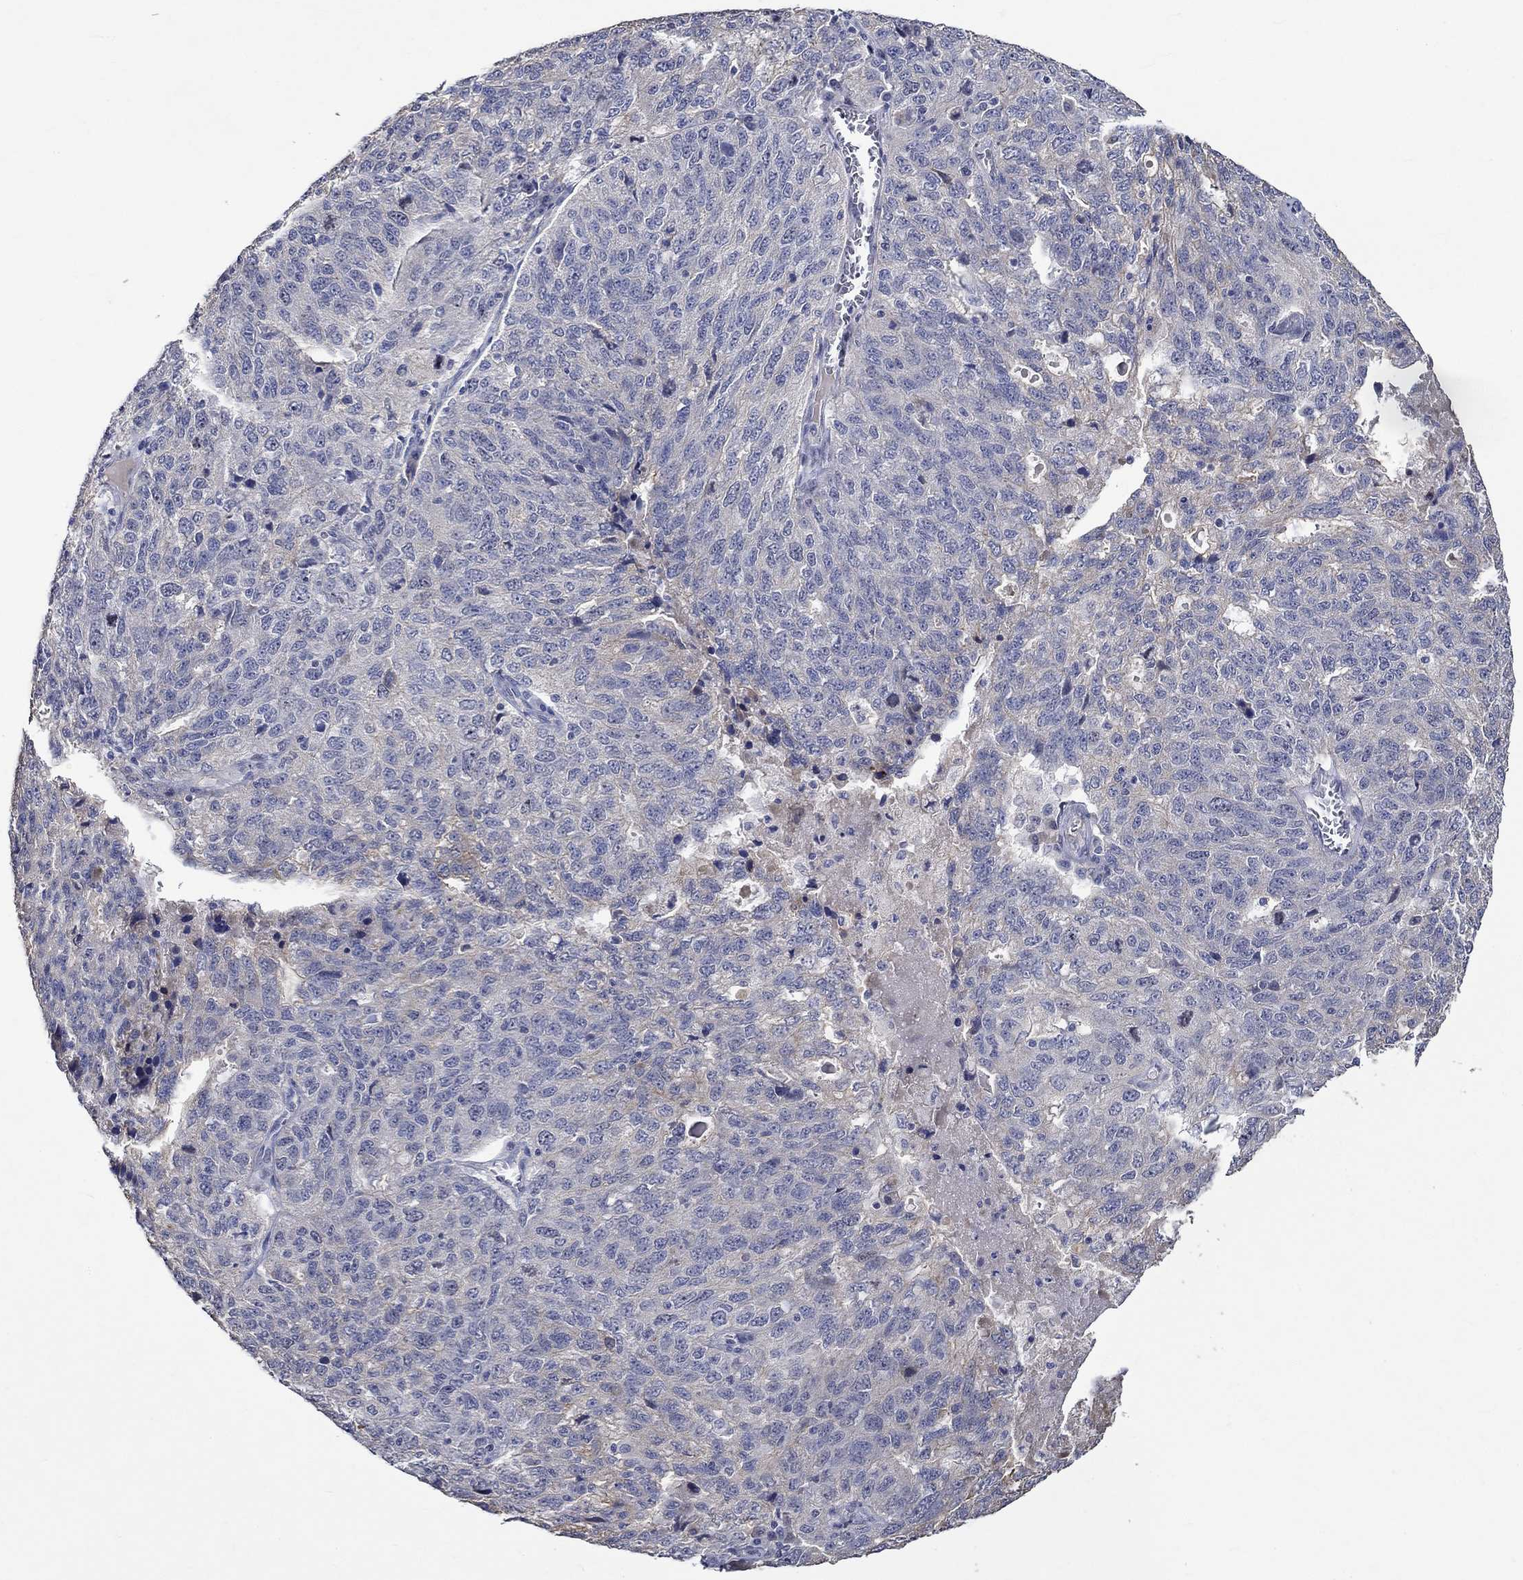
{"staining": {"intensity": "negative", "quantity": "none", "location": "none"}, "tissue": "ovarian cancer", "cell_type": "Tumor cells", "image_type": "cancer", "snomed": [{"axis": "morphology", "description": "Cystadenocarcinoma, serous, NOS"}, {"axis": "topography", "description": "Ovary"}], "caption": "This is a histopathology image of immunohistochemistry (IHC) staining of ovarian cancer, which shows no staining in tumor cells.", "gene": "DDX3Y", "patient": {"sex": "female", "age": 71}}